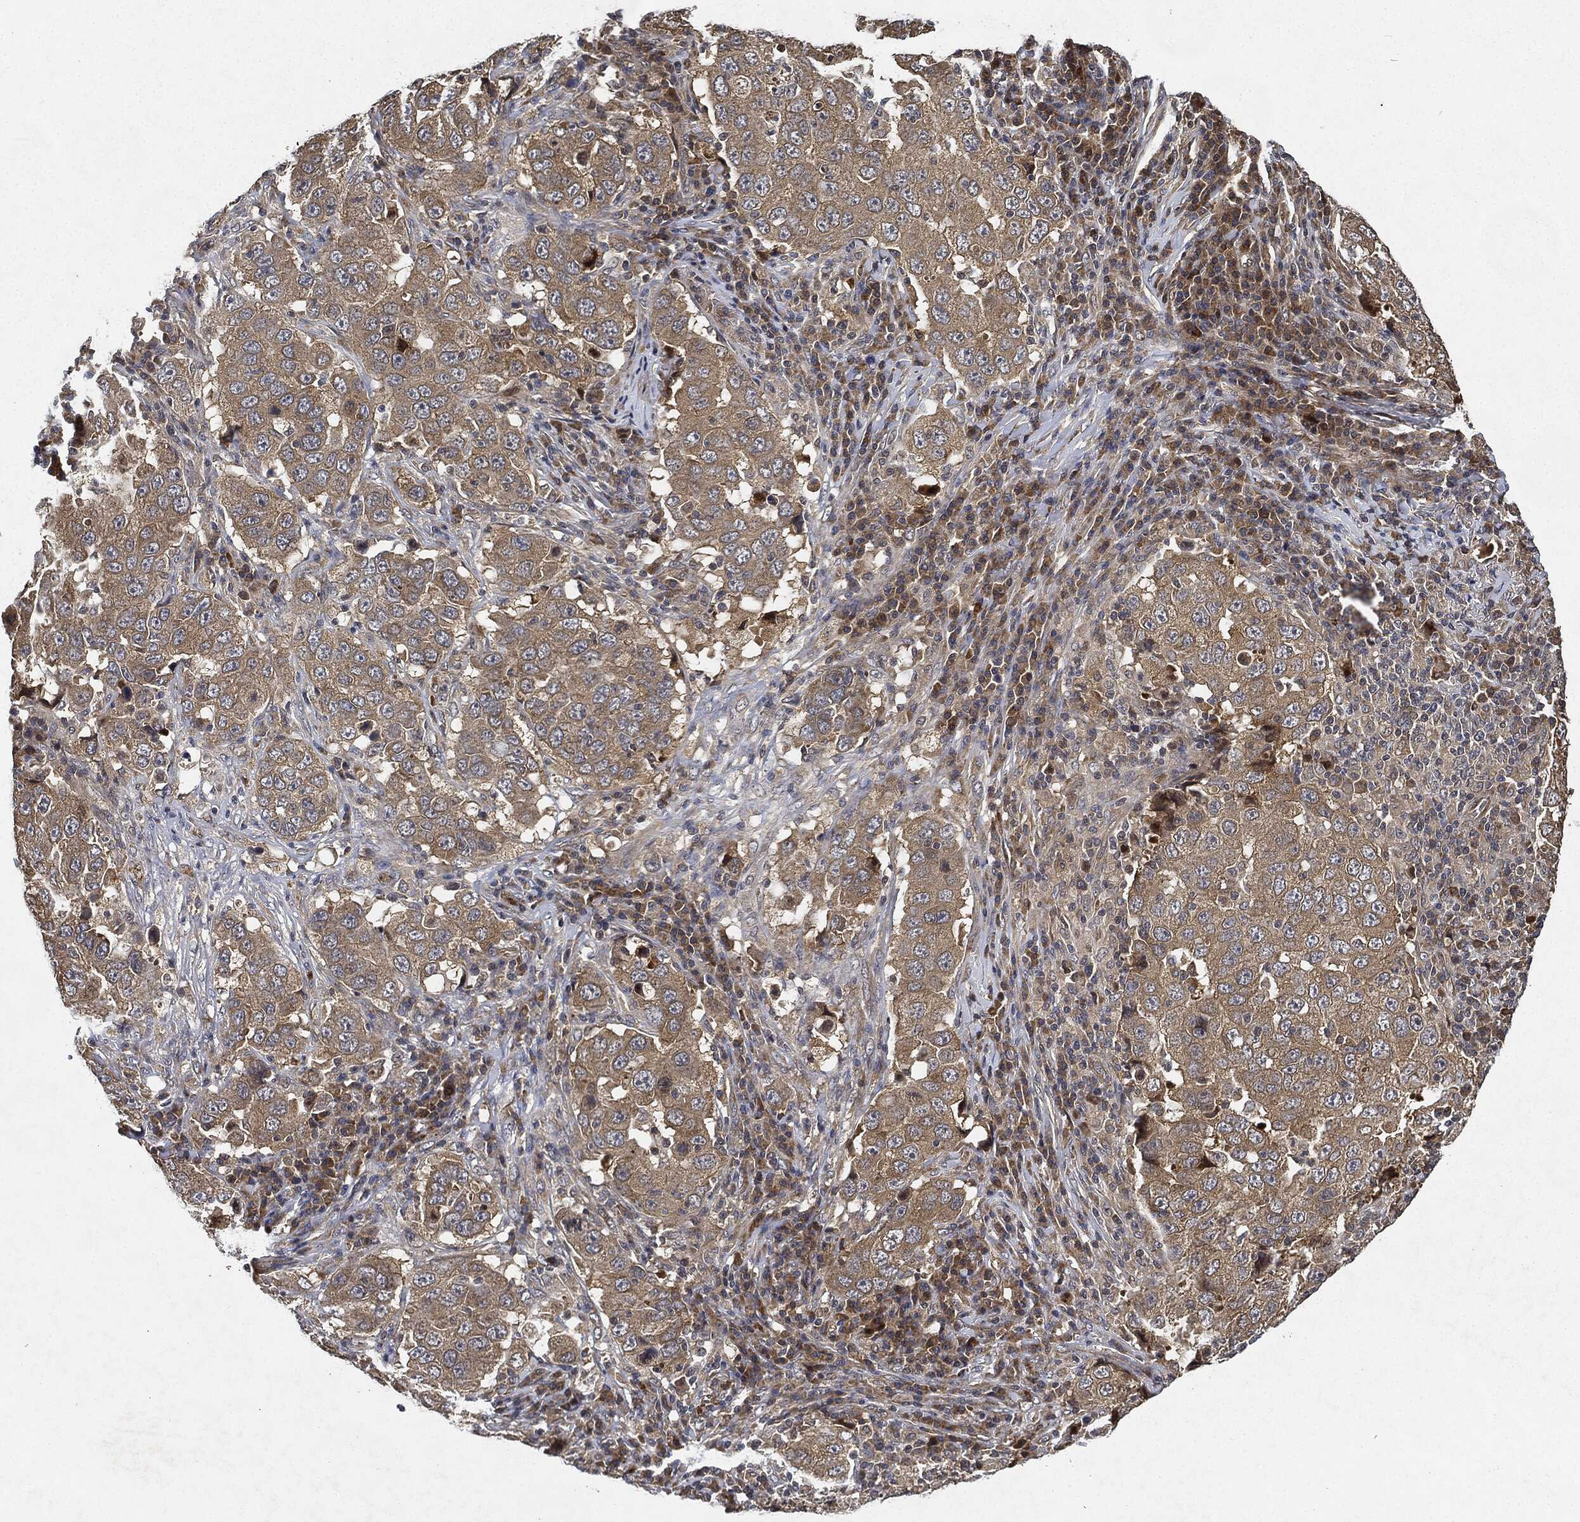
{"staining": {"intensity": "weak", "quantity": "25%-75%", "location": "cytoplasmic/membranous"}, "tissue": "lung cancer", "cell_type": "Tumor cells", "image_type": "cancer", "snomed": [{"axis": "morphology", "description": "Adenocarcinoma, NOS"}, {"axis": "topography", "description": "Lung"}], "caption": "A brown stain highlights weak cytoplasmic/membranous expression of a protein in adenocarcinoma (lung) tumor cells.", "gene": "MLST8", "patient": {"sex": "male", "age": 73}}